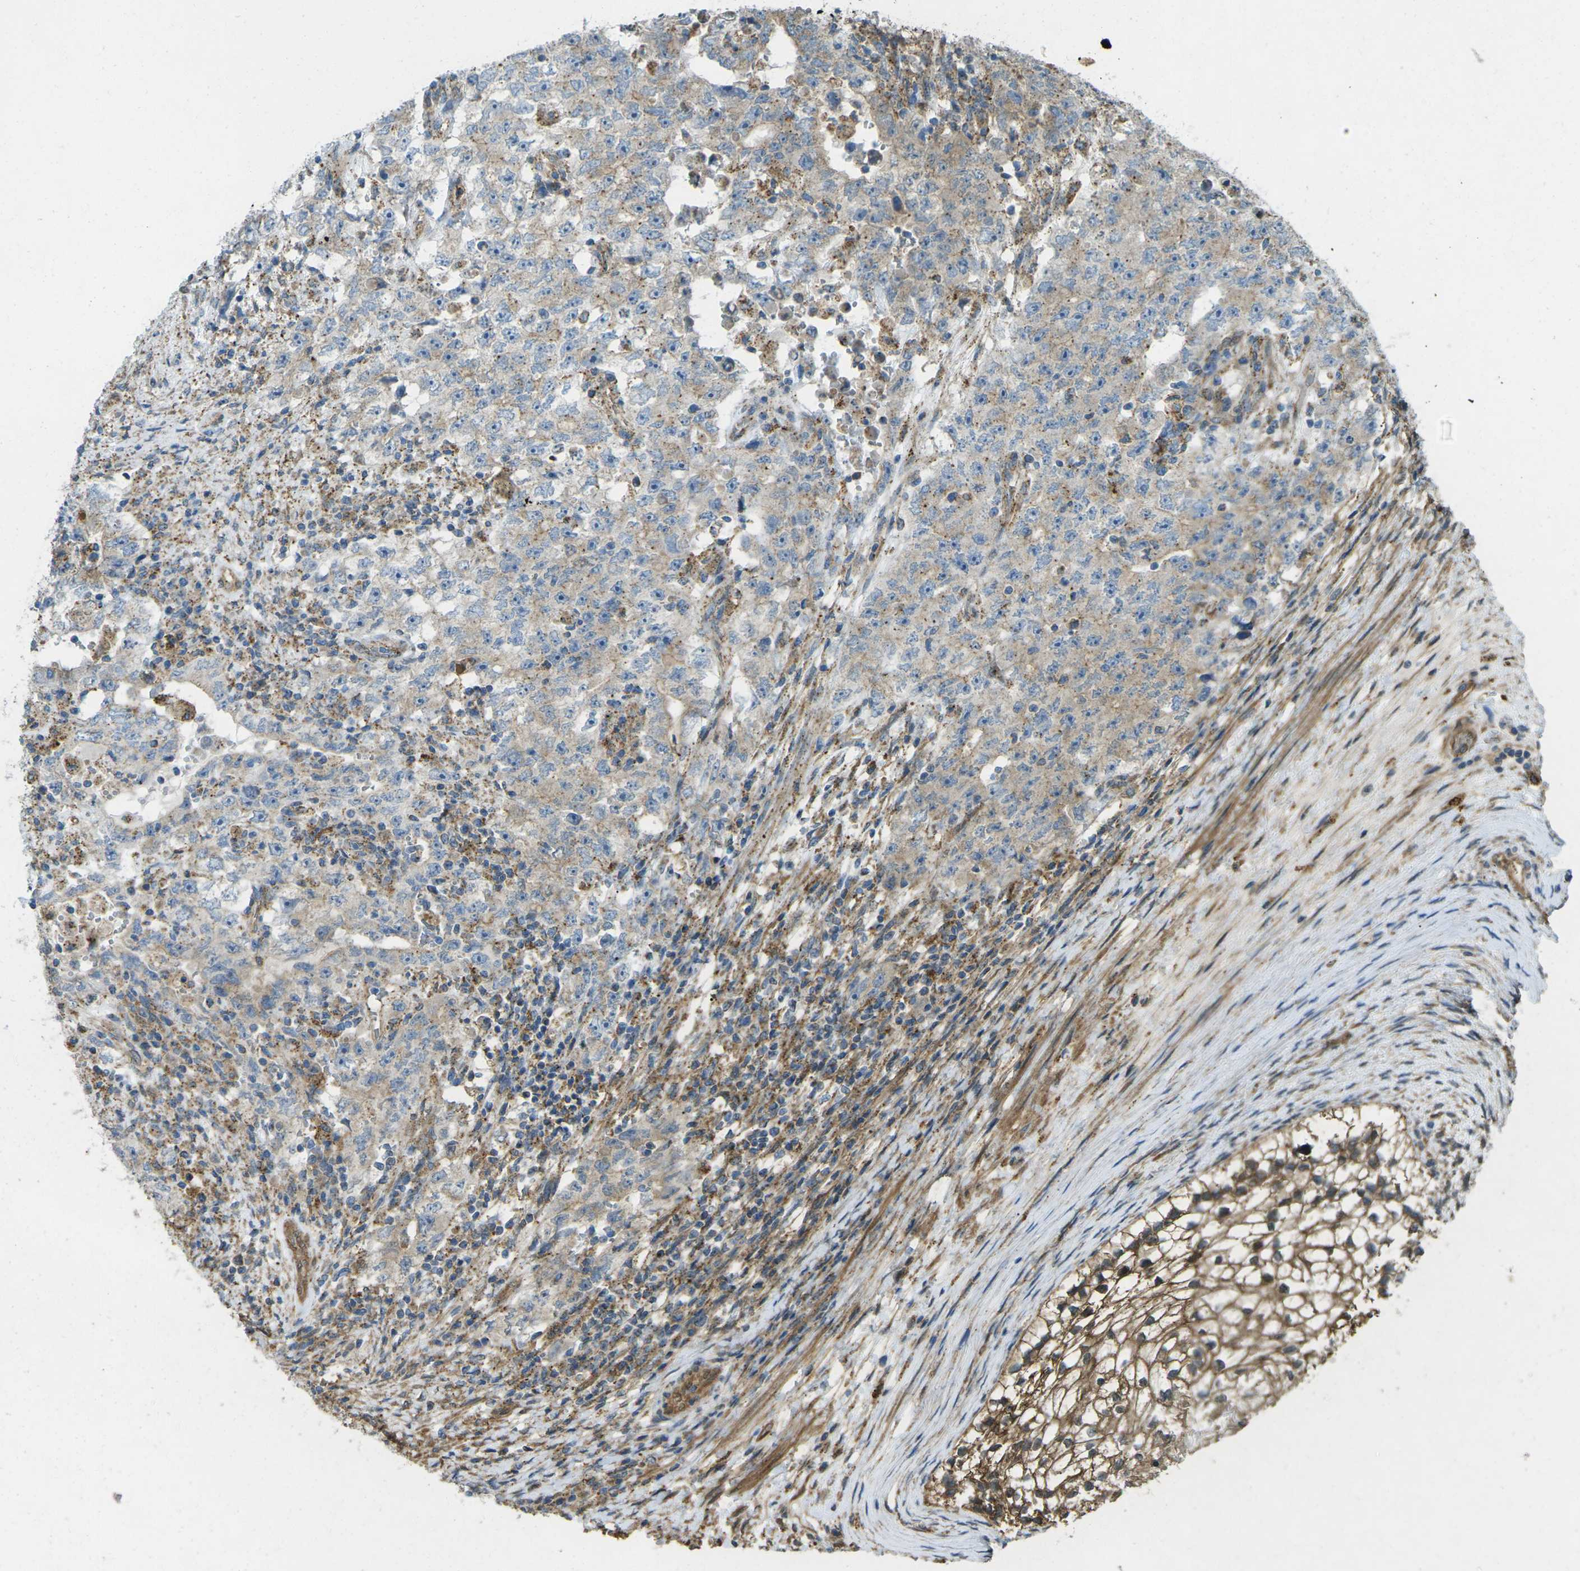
{"staining": {"intensity": "weak", "quantity": ">75%", "location": "cytoplasmic/membranous"}, "tissue": "testis cancer", "cell_type": "Tumor cells", "image_type": "cancer", "snomed": [{"axis": "morphology", "description": "Carcinoma, Embryonal, NOS"}, {"axis": "topography", "description": "Testis"}], "caption": "Protein staining of testis cancer tissue exhibits weak cytoplasmic/membranous positivity in approximately >75% of tumor cells.", "gene": "CHMP3", "patient": {"sex": "male", "age": 26}}